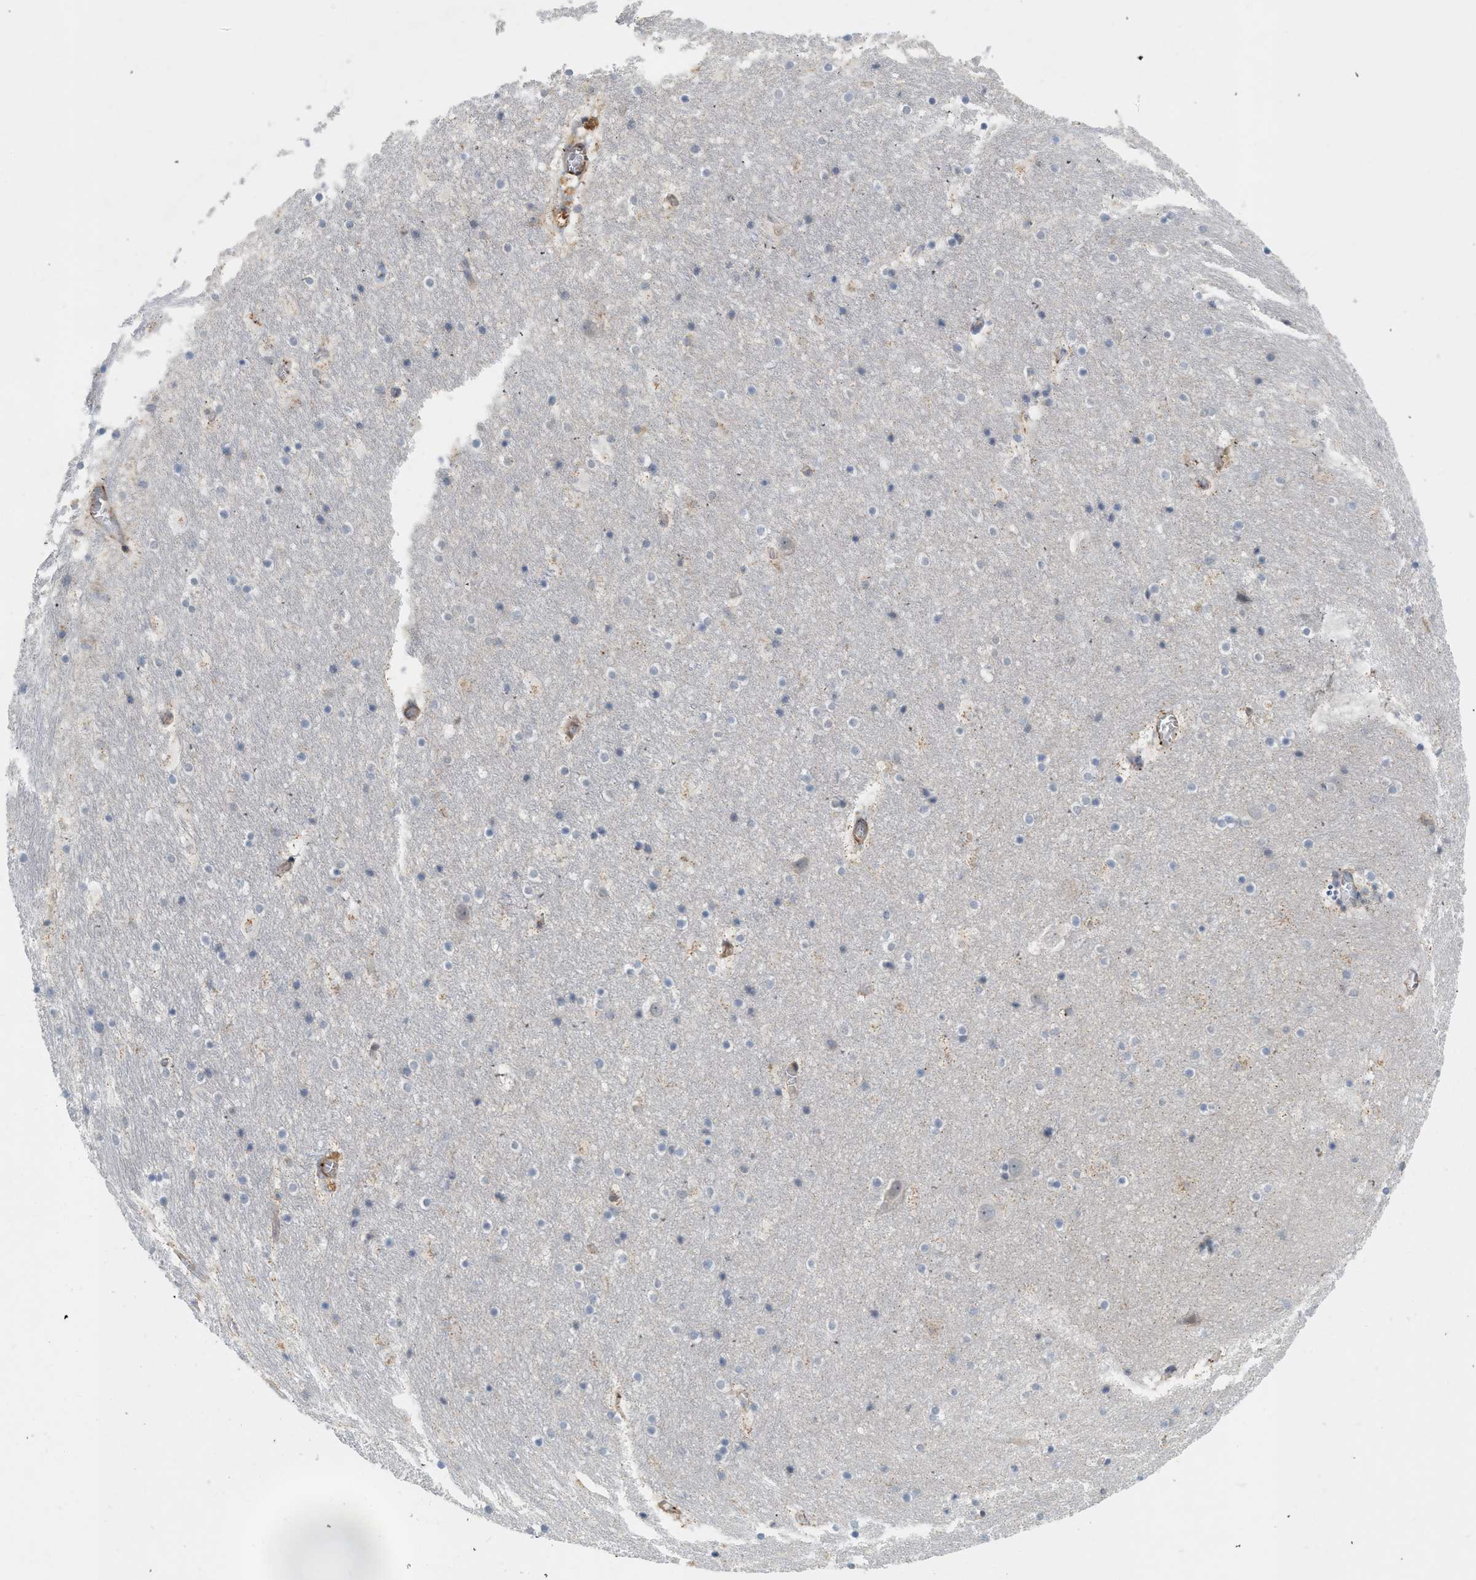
{"staining": {"intensity": "moderate", "quantity": "<25%", "location": "cytoplasmic/membranous"}, "tissue": "hippocampus", "cell_type": "Glial cells", "image_type": "normal", "snomed": [{"axis": "morphology", "description": "Normal tissue, NOS"}, {"axis": "topography", "description": "Hippocampus"}], "caption": "An IHC photomicrograph of unremarkable tissue is shown. Protein staining in brown highlights moderate cytoplasmic/membranous positivity in hippocampus within glial cells. The protein is shown in brown color, while the nuclei are stained blue.", "gene": "SVOP", "patient": {"sex": "male", "age": 45}}